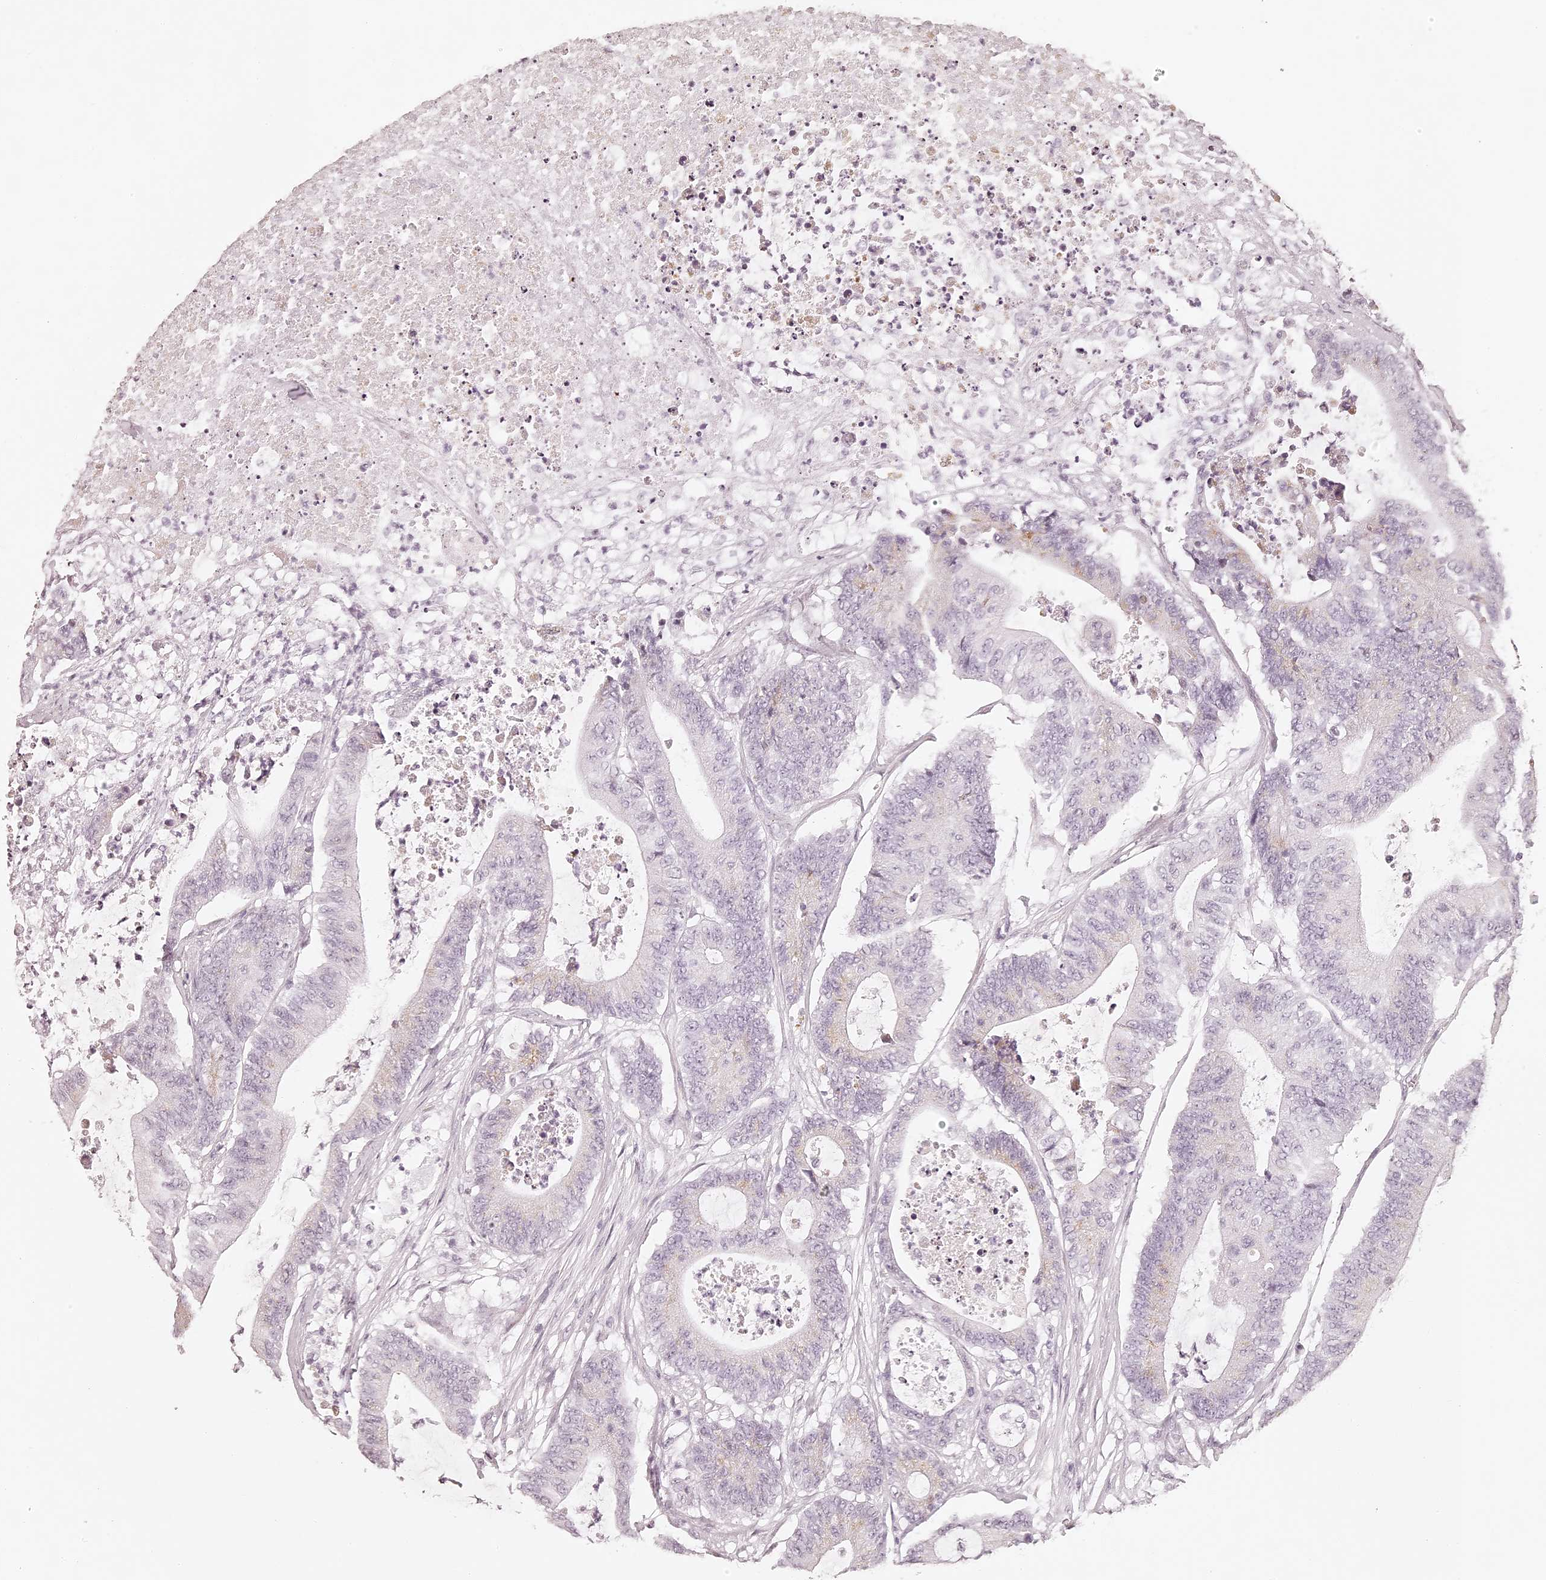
{"staining": {"intensity": "negative", "quantity": "none", "location": "none"}, "tissue": "colorectal cancer", "cell_type": "Tumor cells", "image_type": "cancer", "snomed": [{"axis": "morphology", "description": "Adenocarcinoma, NOS"}, {"axis": "topography", "description": "Colon"}], "caption": "This photomicrograph is of colorectal adenocarcinoma stained with immunohistochemistry (IHC) to label a protein in brown with the nuclei are counter-stained blue. There is no expression in tumor cells.", "gene": "ELAPOR1", "patient": {"sex": "female", "age": 84}}